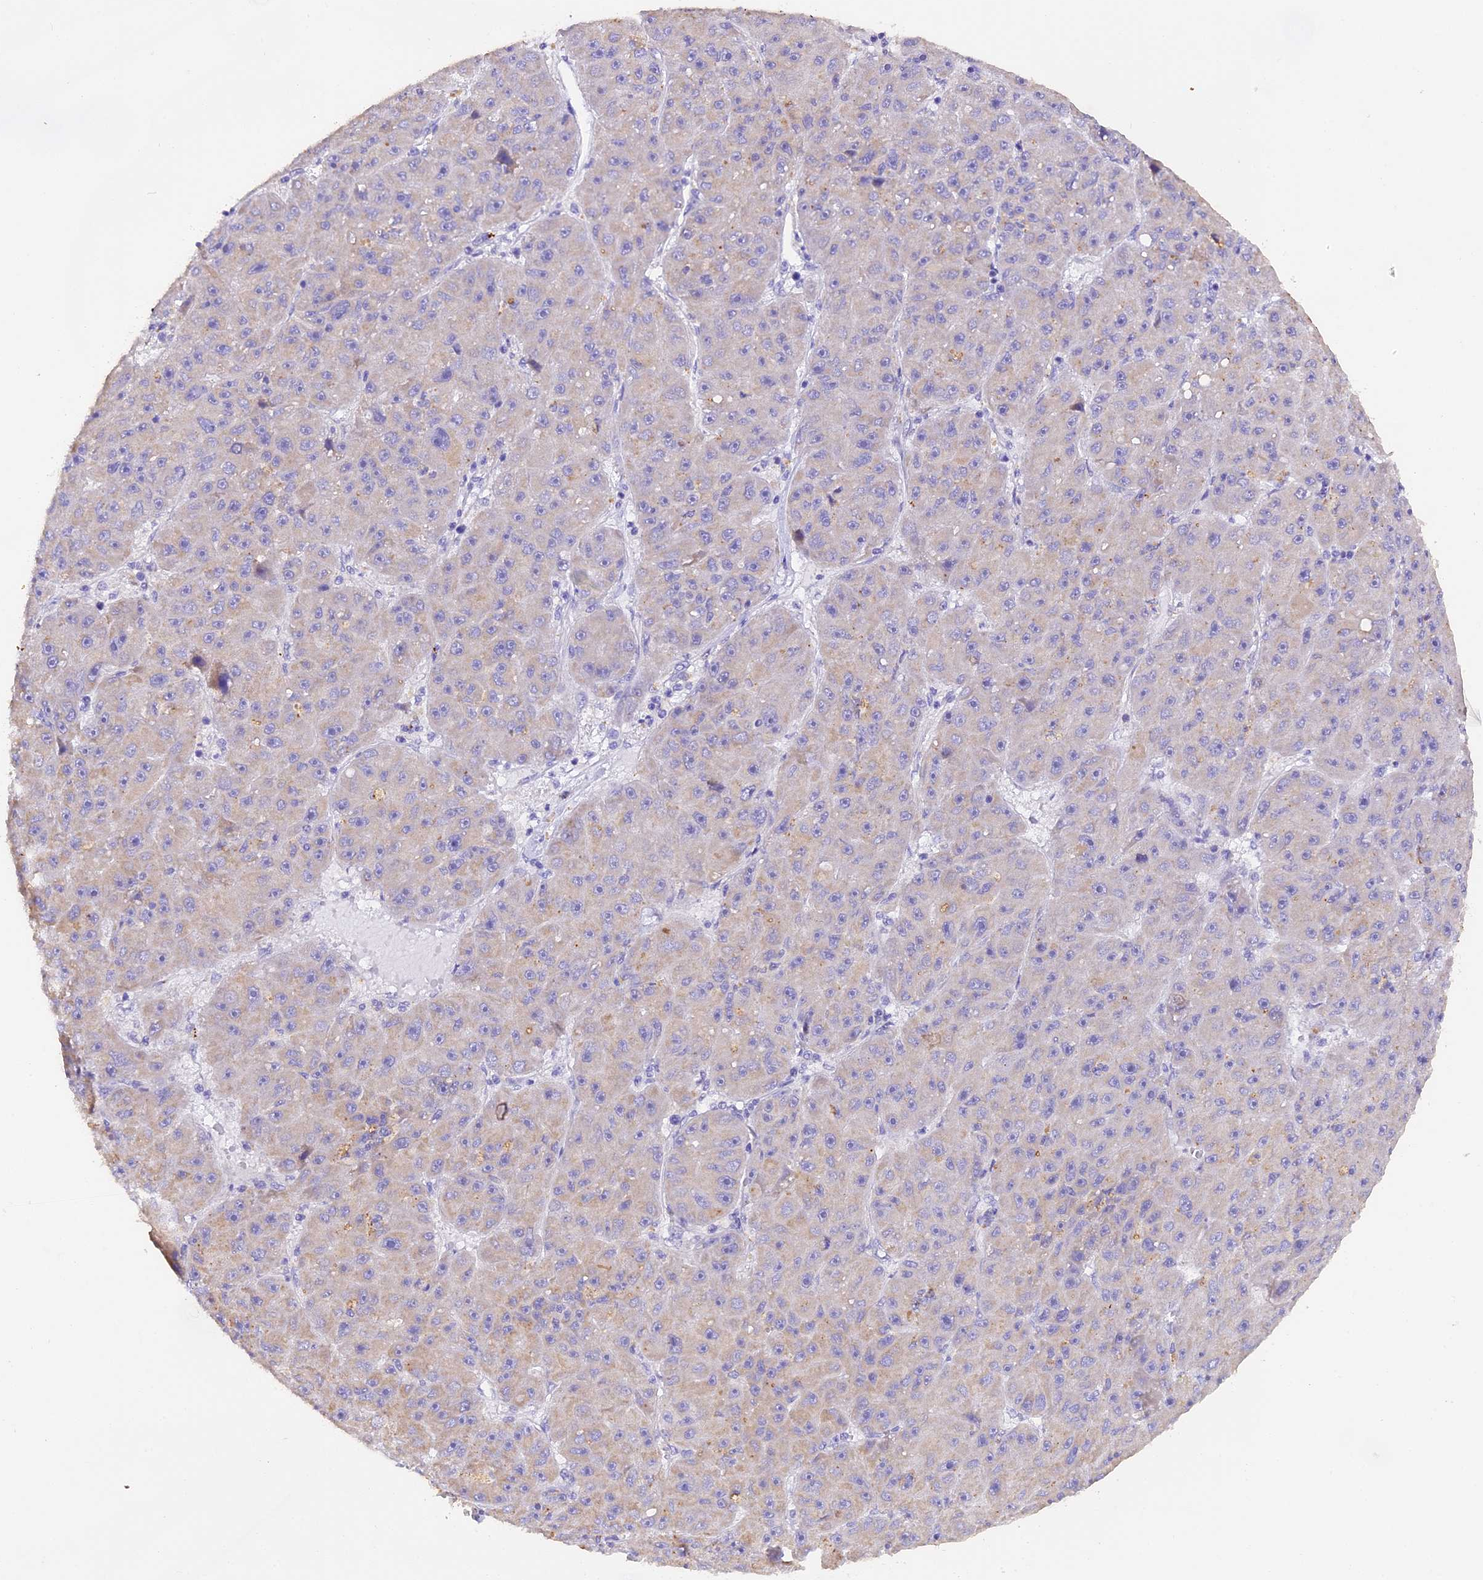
{"staining": {"intensity": "negative", "quantity": "none", "location": "none"}, "tissue": "liver cancer", "cell_type": "Tumor cells", "image_type": "cancer", "snomed": [{"axis": "morphology", "description": "Carcinoma, Hepatocellular, NOS"}, {"axis": "topography", "description": "Liver"}], "caption": "The photomicrograph exhibits no significant expression in tumor cells of hepatocellular carcinoma (liver).", "gene": "PKIA", "patient": {"sex": "male", "age": 67}}